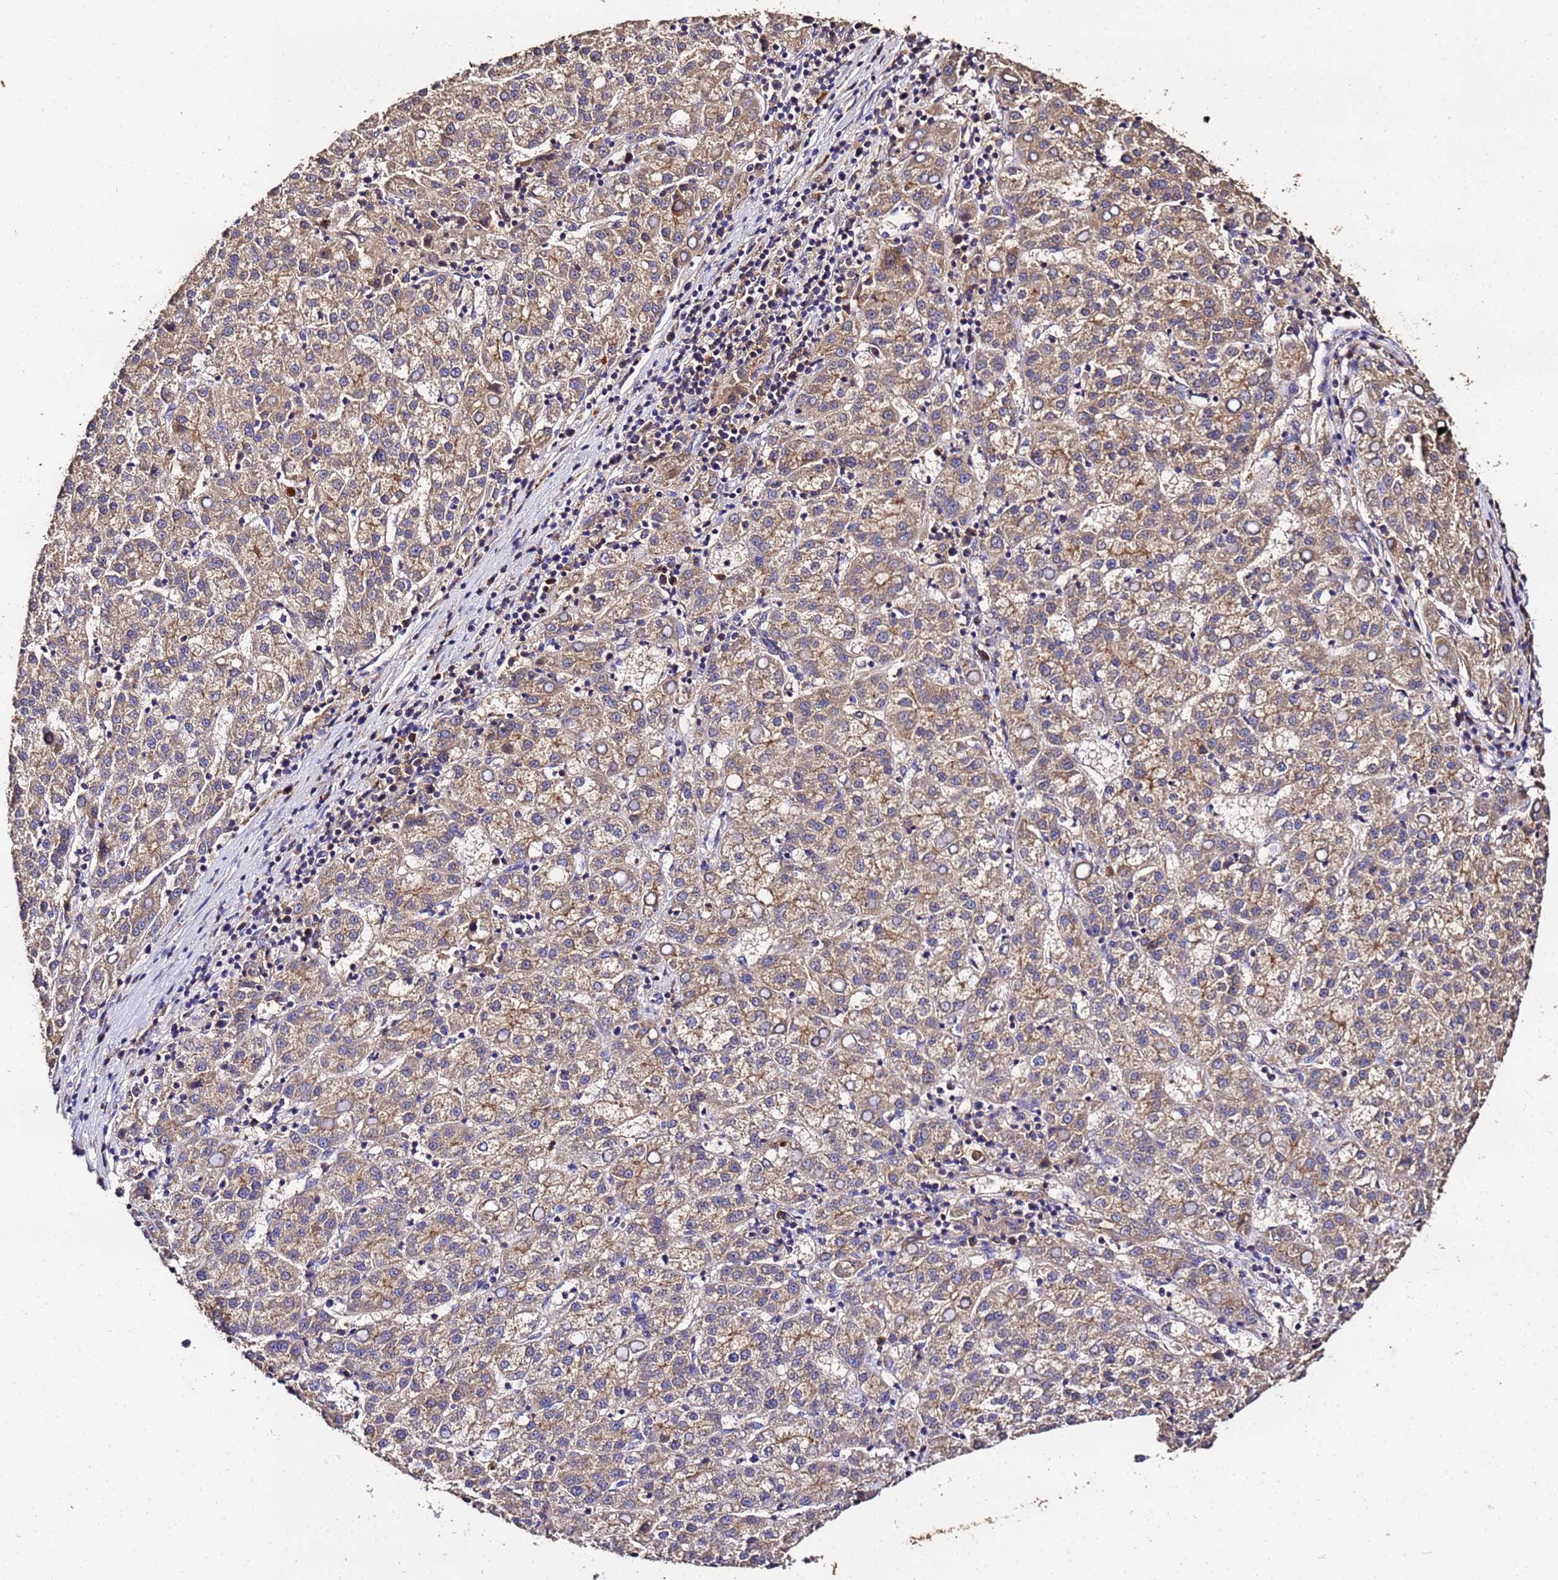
{"staining": {"intensity": "moderate", "quantity": ">75%", "location": "cytoplasmic/membranous"}, "tissue": "liver cancer", "cell_type": "Tumor cells", "image_type": "cancer", "snomed": [{"axis": "morphology", "description": "Carcinoma, Hepatocellular, NOS"}, {"axis": "topography", "description": "Liver"}], "caption": "High-magnification brightfield microscopy of liver hepatocellular carcinoma stained with DAB (brown) and counterstained with hematoxylin (blue). tumor cells exhibit moderate cytoplasmic/membranous staining is seen in approximately>75% of cells.", "gene": "MTERF1", "patient": {"sex": "female", "age": 58}}